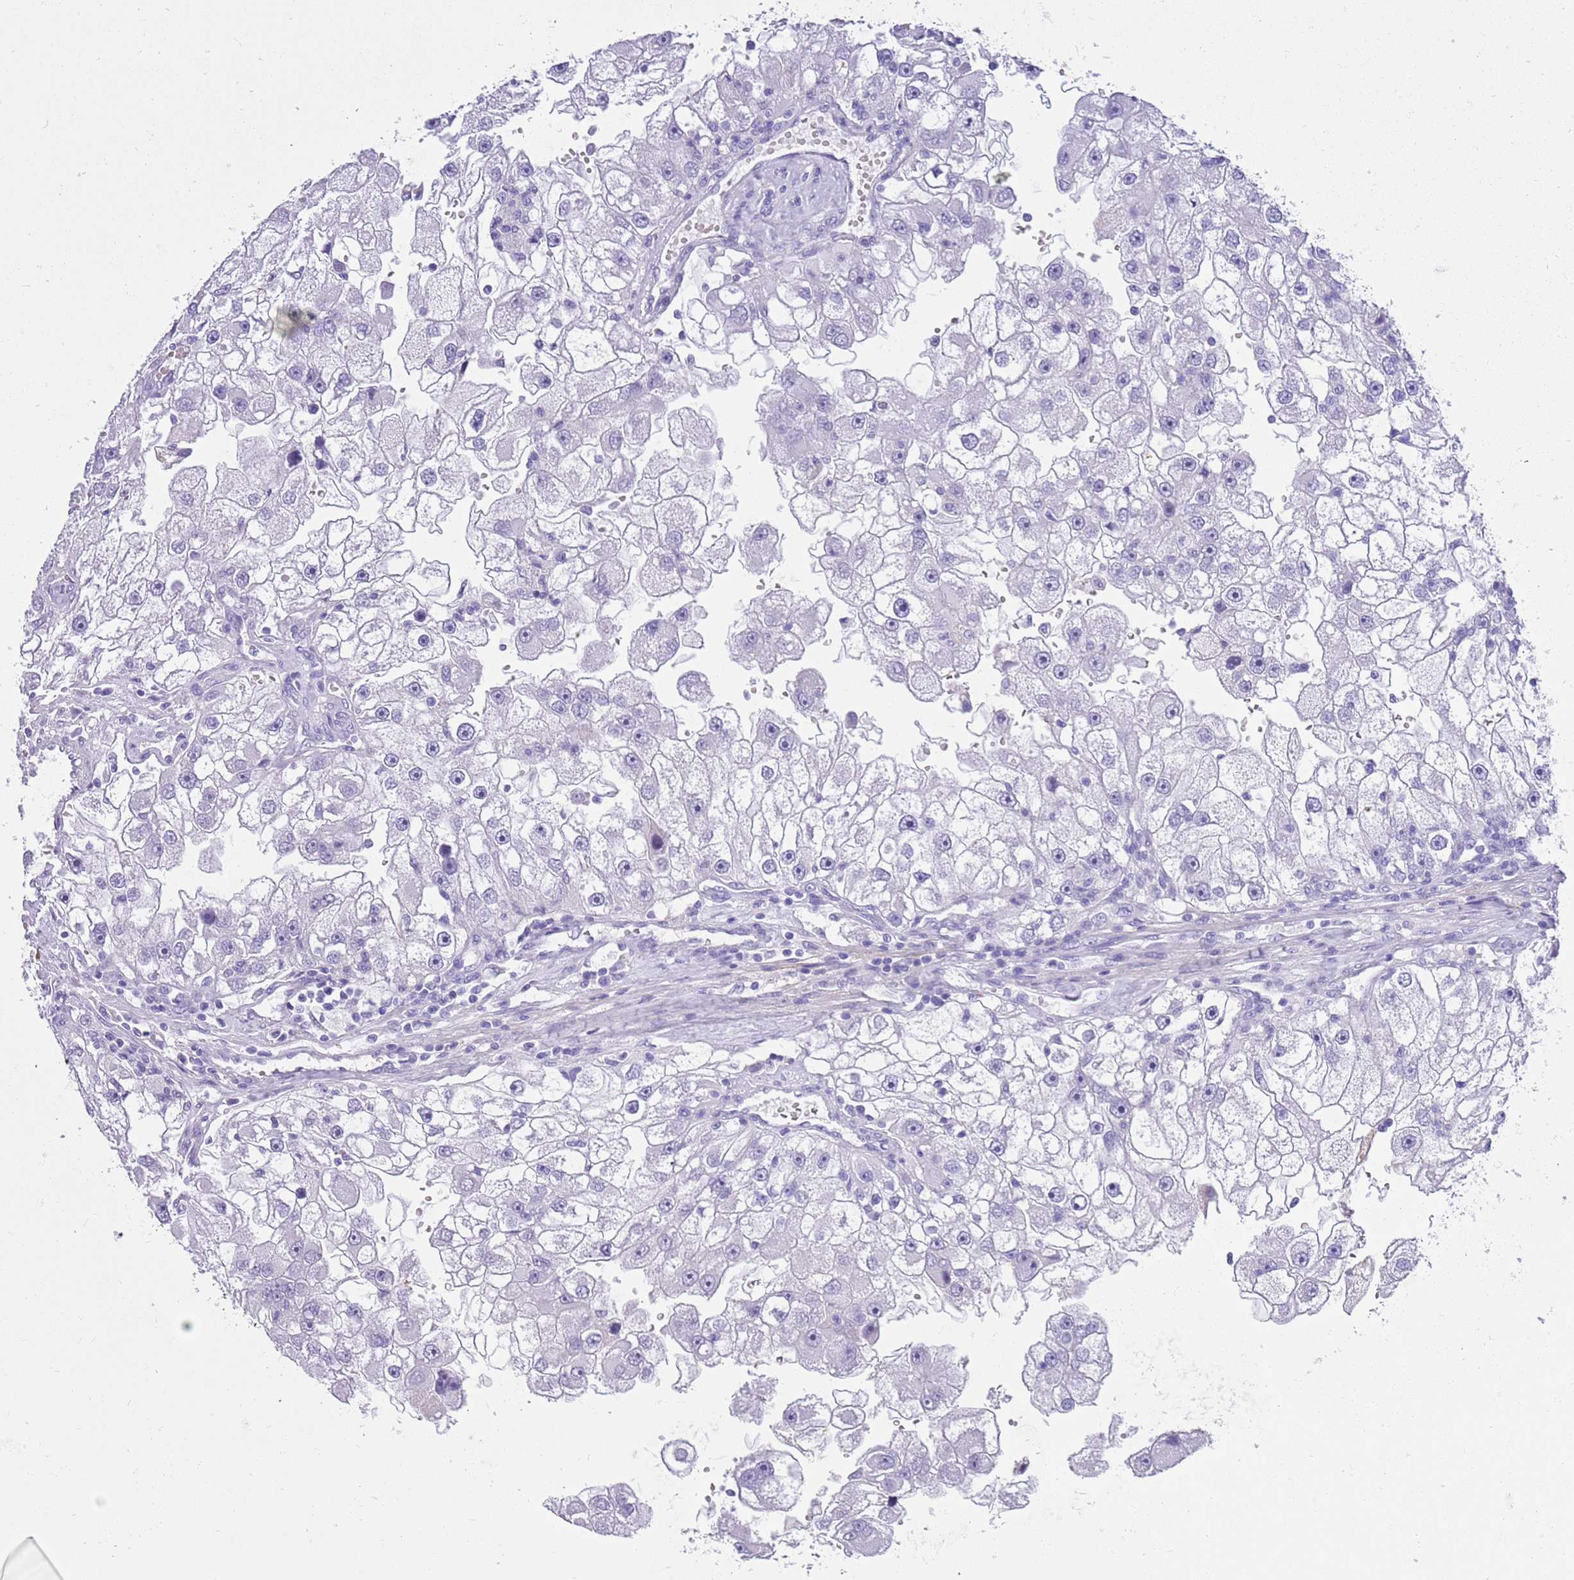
{"staining": {"intensity": "negative", "quantity": "none", "location": "none"}, "tissue": "renal cancer", "cell_type": "Tumor cells", "image_type": "cancer", "snomed": [{"axis": "morphology", "description": "Adenocarcinoma, NOS"}, {"axis": "topography", "description": "Kidney"}], "caption": "There is no significant staining in tumor cells of renal cancer.", "gene": "TBC1D10B", "patient": {"sex": "male", "age": 63}}